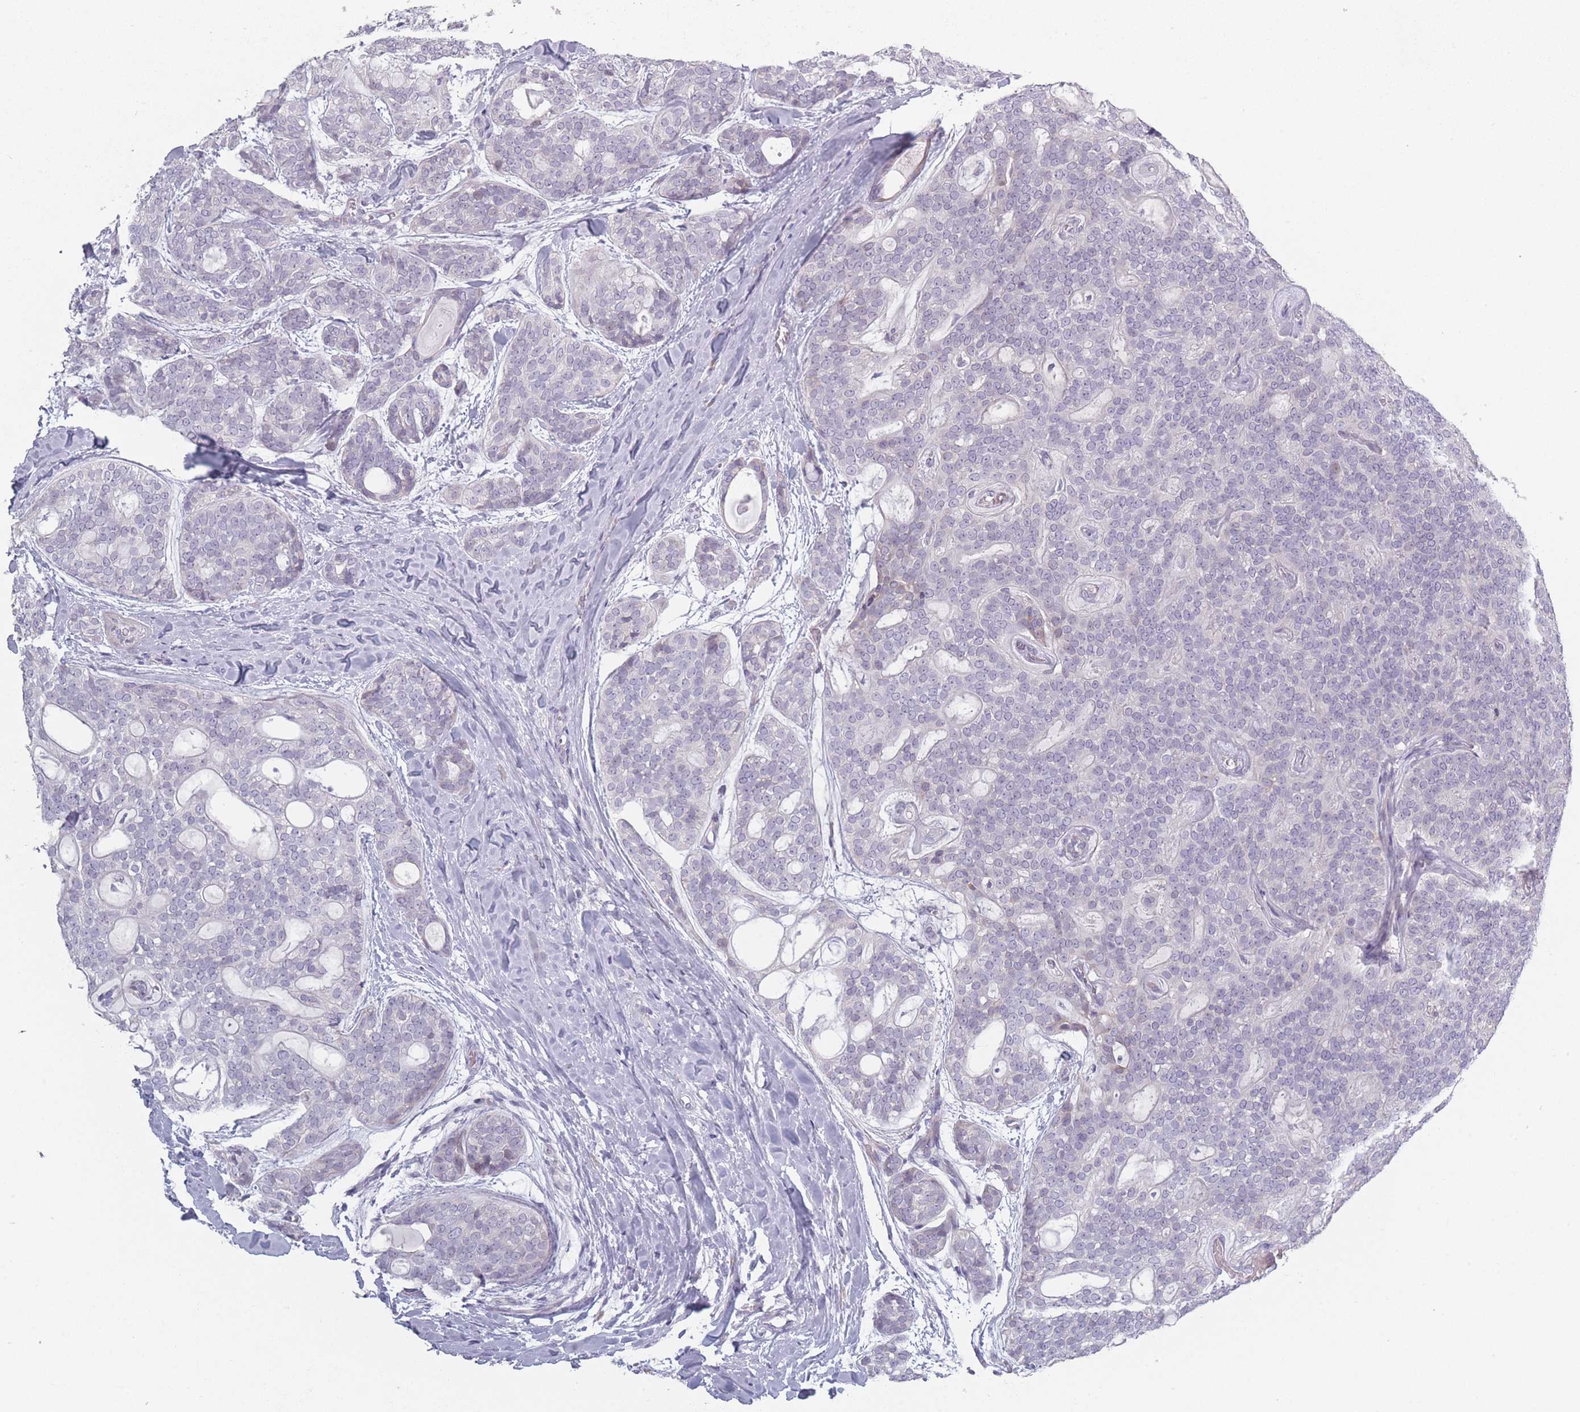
{"staining": {"intensity": "negative", "quantity": "none", "location": "none"}, "tissue": "head and neck cancer", "cell_type": "Tumor cells", "image_type": "cancer", "snomed": [{"axis": "morphology", "description": "Adenocarcinoma, NOS"}, {"axis": "topography", "description": "Head-Neck"}], "caption": "Human adenocarcinoma (head and neck) stained for a protein using immunohistochemistry shows no staining in tumor cells.", "gene": "RASL10B", "patient": {"sex": "male", "age": 66}}